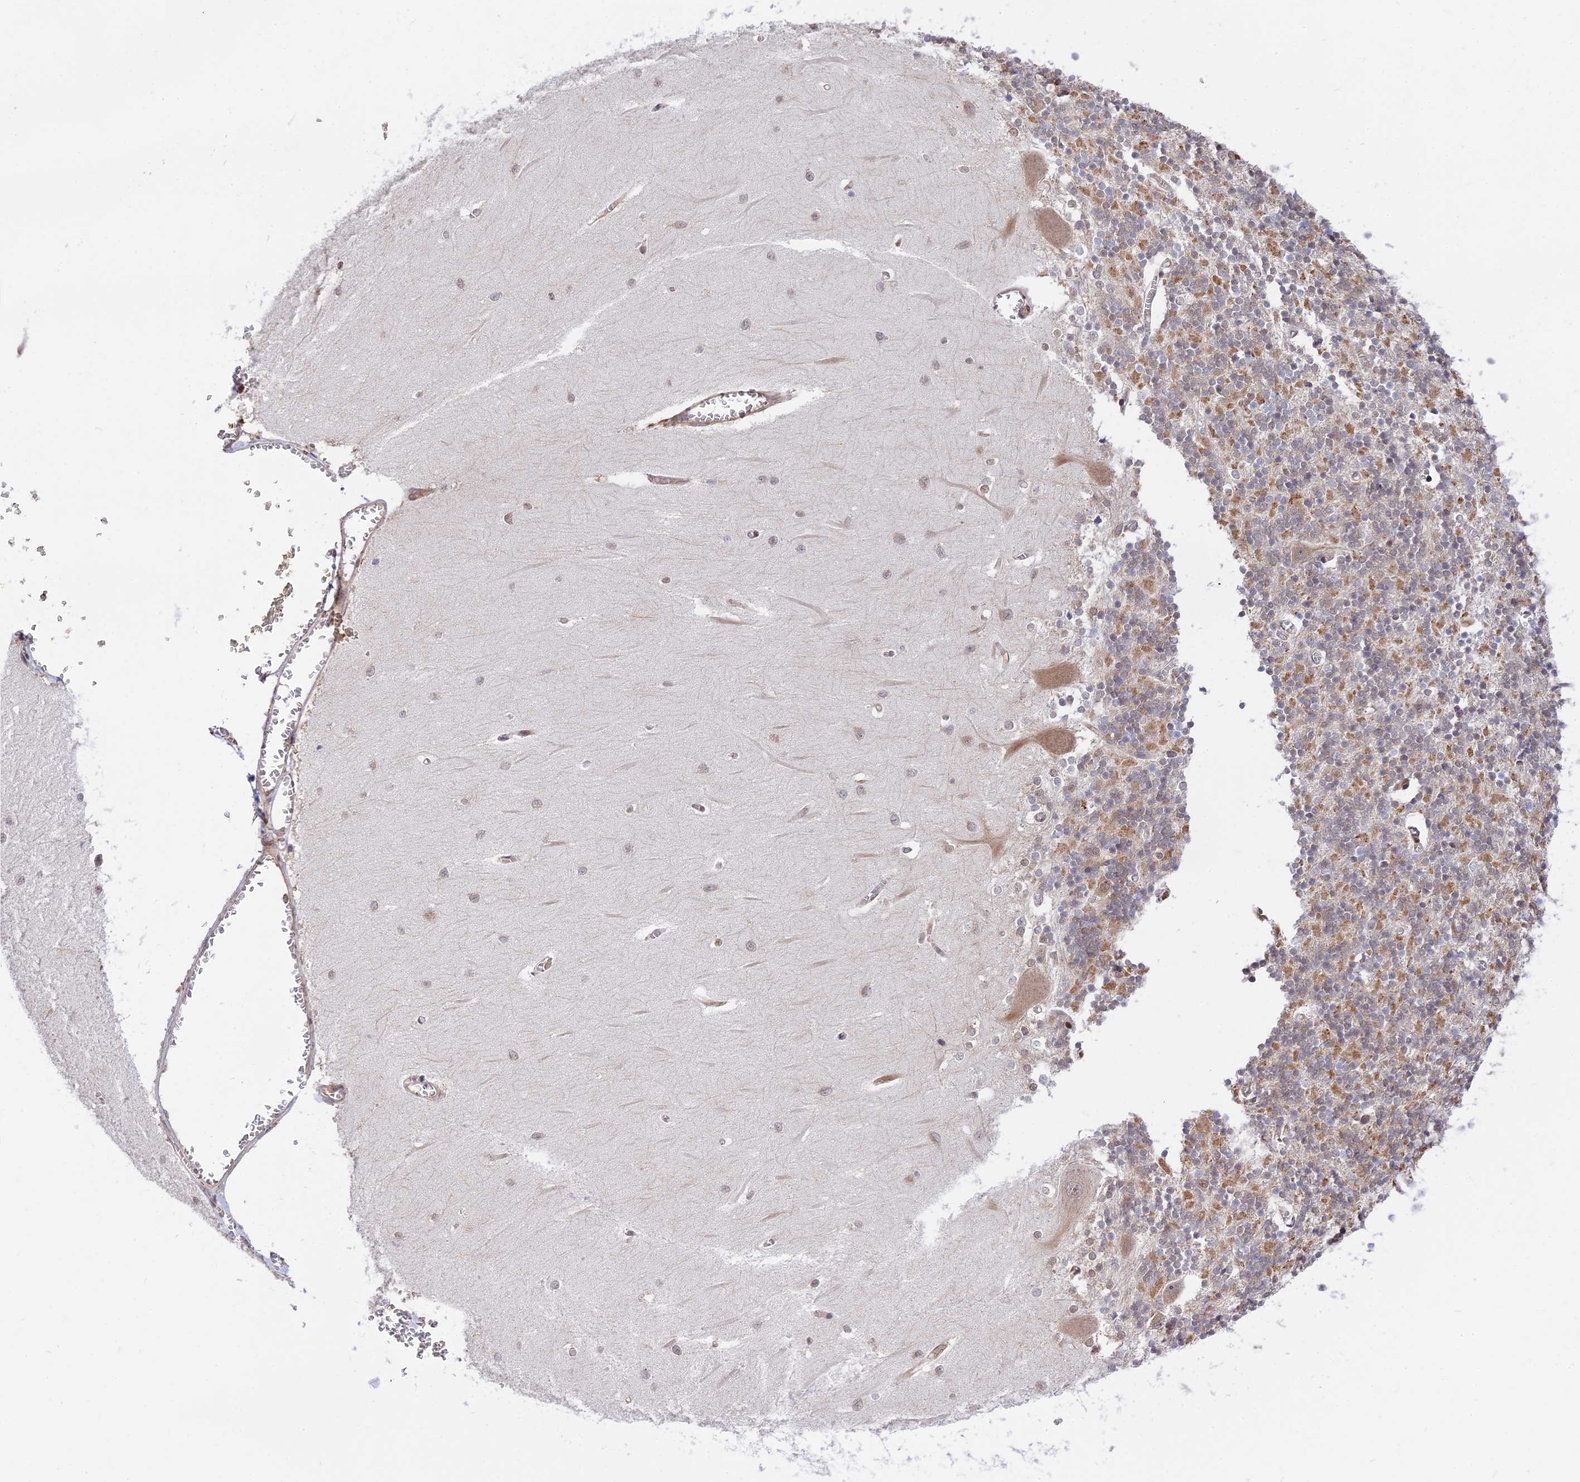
{"staining": {"intensity": "moderate", "quantity": "<25%", "location": "cytoplasmic/membranous"}, "tissue": "cerebellum", "cell_type": "Cells in granular layer", "image_type": "normal", "snomed": [{"axis": "morphology", "description": "Normal tissue, NOS"}, {"axis": "topography", "description": "Cerebellum"}], "caption": "This photomicrograph exhibits benign cerebellum stained with immunohistochemistry to label a protein in brown. The cytoplasmic/membranous of cells in granular layer show moderate positivity for the protein. Nuclei are counter-stained blue.", "gene": "ZNF428", "patient": {"sex": "male", "age": 37}}